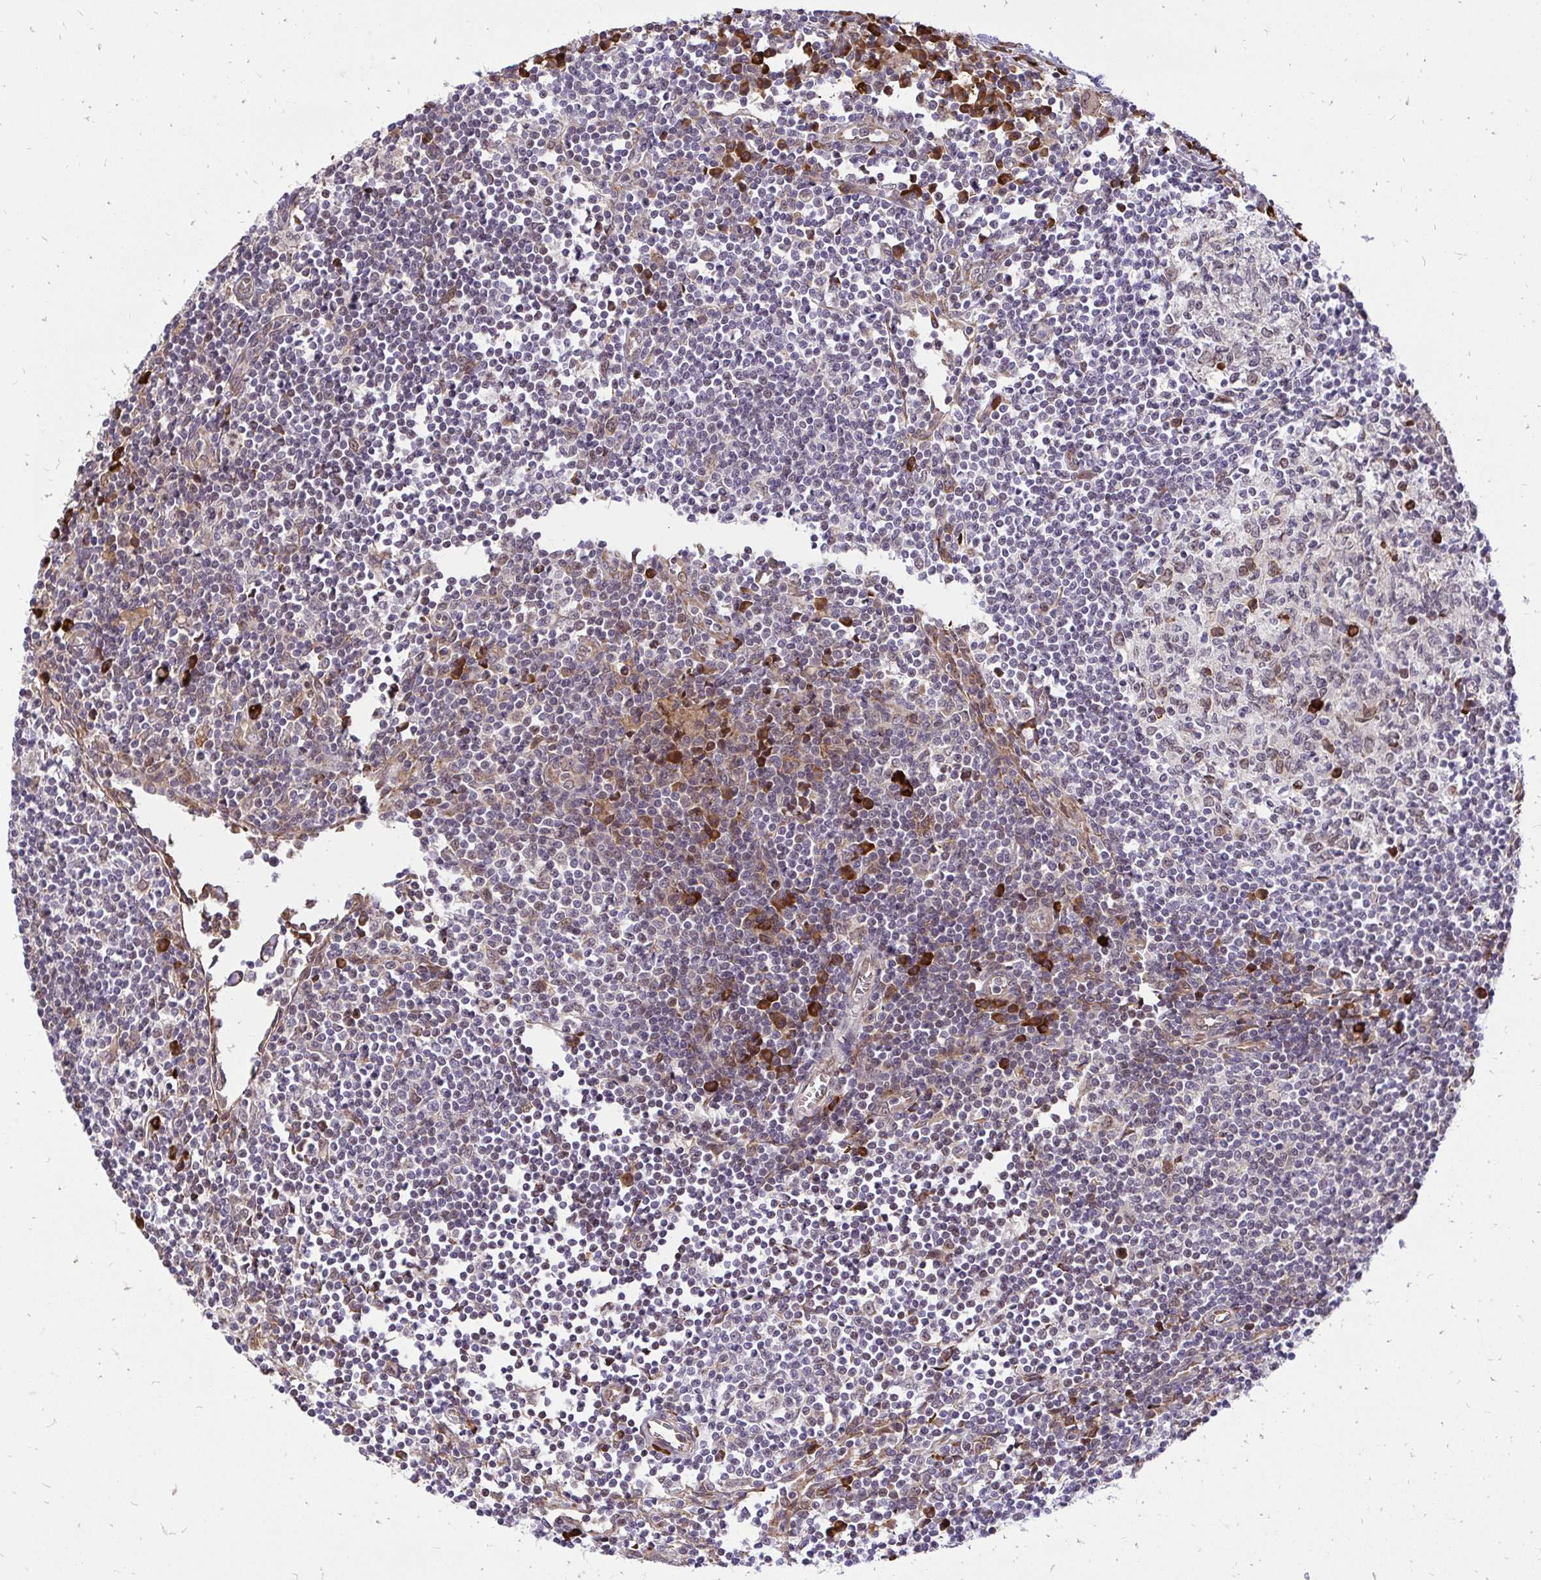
{"staining": {"intensity": "strong", "quantity": "<25%", "location": "cytoplasmic/membranous"}, "tissue": "lymph node", "cell_type": "Germinal center cells", "image_type": "normal", "snomed": [{"axis": "morphology", "description": "Normal tissue, NOS"}, {"axis": "topography", "description": "Lymph node"}], "caption": "The immunohistochemical stain highlights strong cytoplasmic/membranous positivity in germinal center cells of normal lymph node. The staining was performed using DAB to visualize the protein expression in brown, while the nuclei were stained in blue with hematoxylin (Magnification: 20x).", "gene": "NAALAD2", "patient": {"sex": "male", "age": 67}}